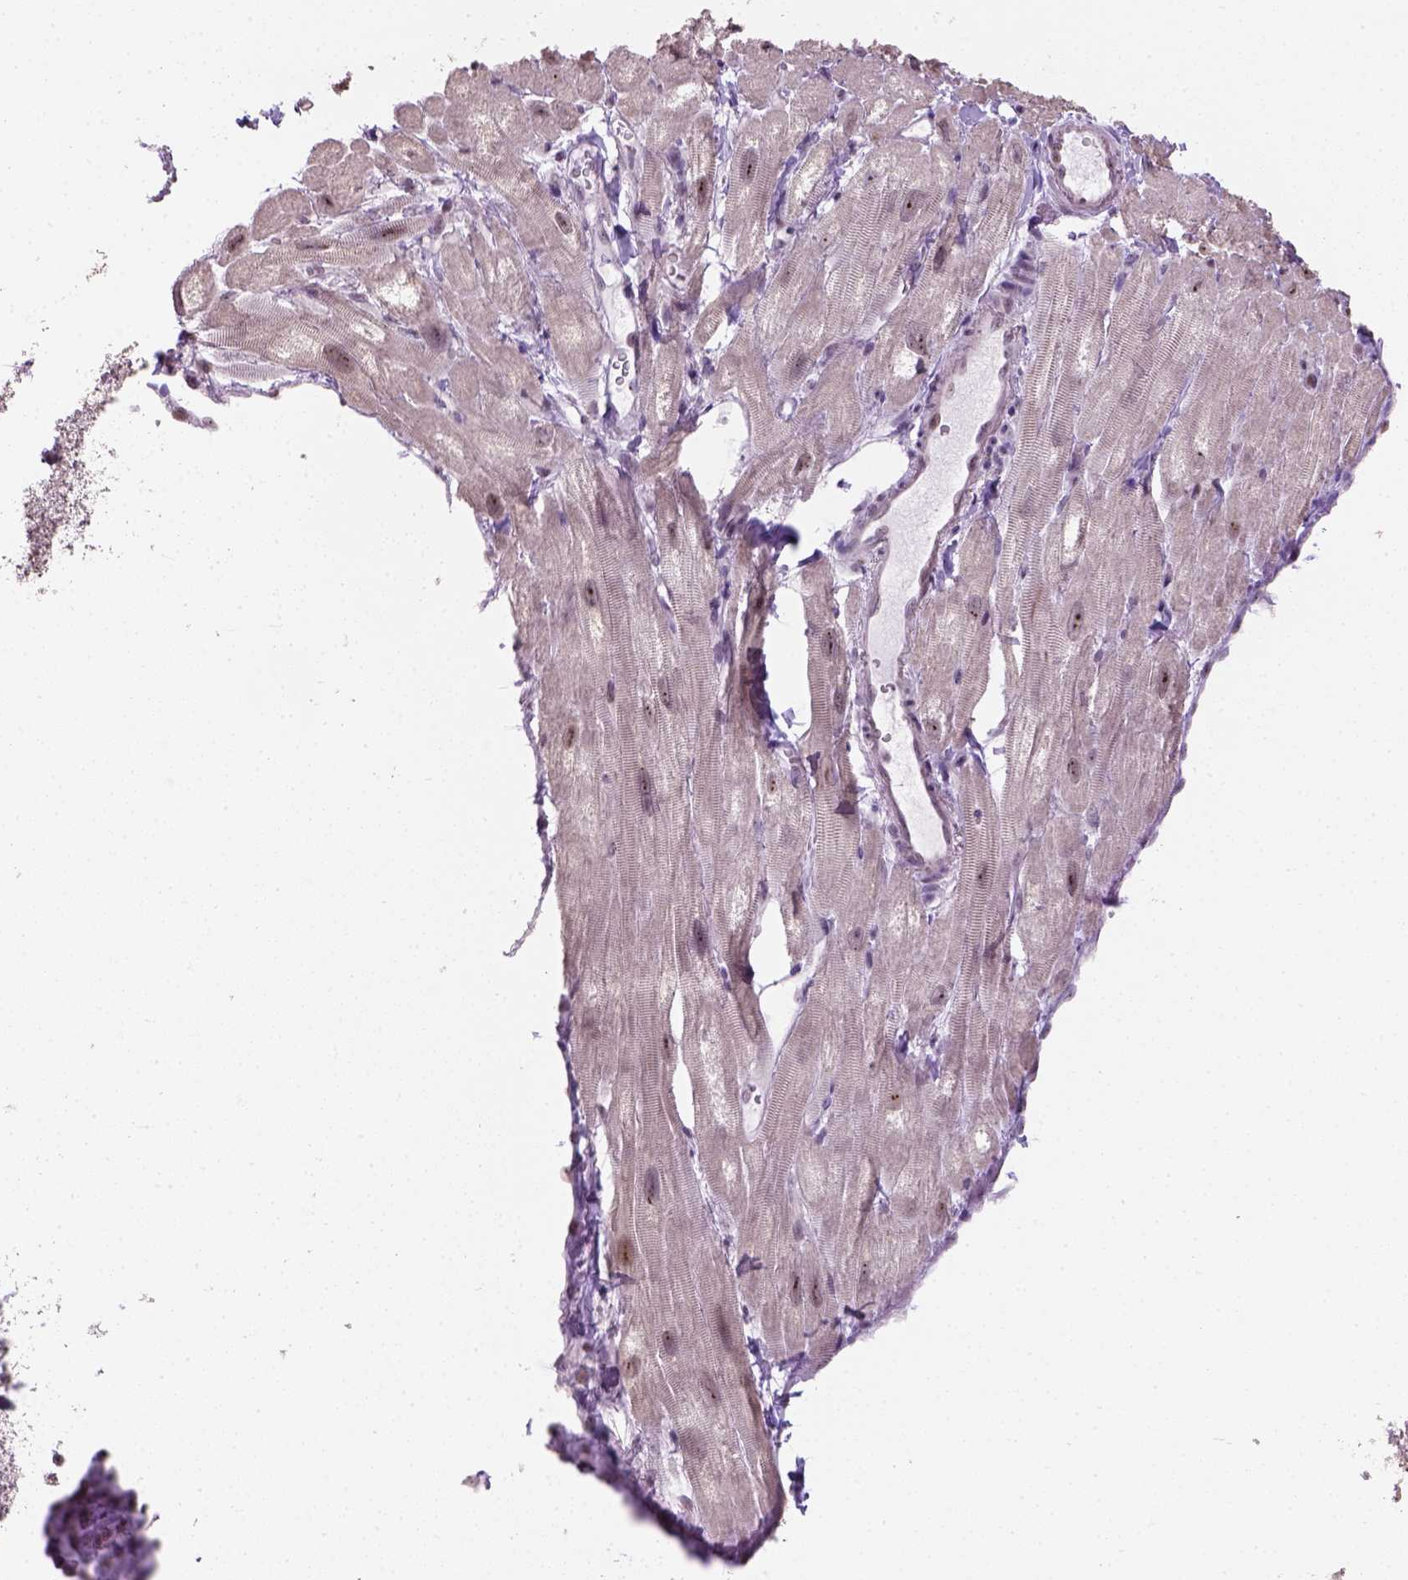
{"staining": {"intensity": "negative", "quantity": "none", "location": "none"}, "tissue": "heart muscle", "cell_type": "Cardiomyocytes", "image_type": "normal", "snomed": [{"axis": "morphology", "description": "Normal tissue, NOS"}, {"axis": "topography", "description": "Heart"}], "caption": "Immunohistochemistry of unremarkable human heart muscle exhibits no expression in cardiomyocytes. Nuclei are stained in blue.", "gene": "DDX50", "patient": {"sex": "female", "age": 62}}